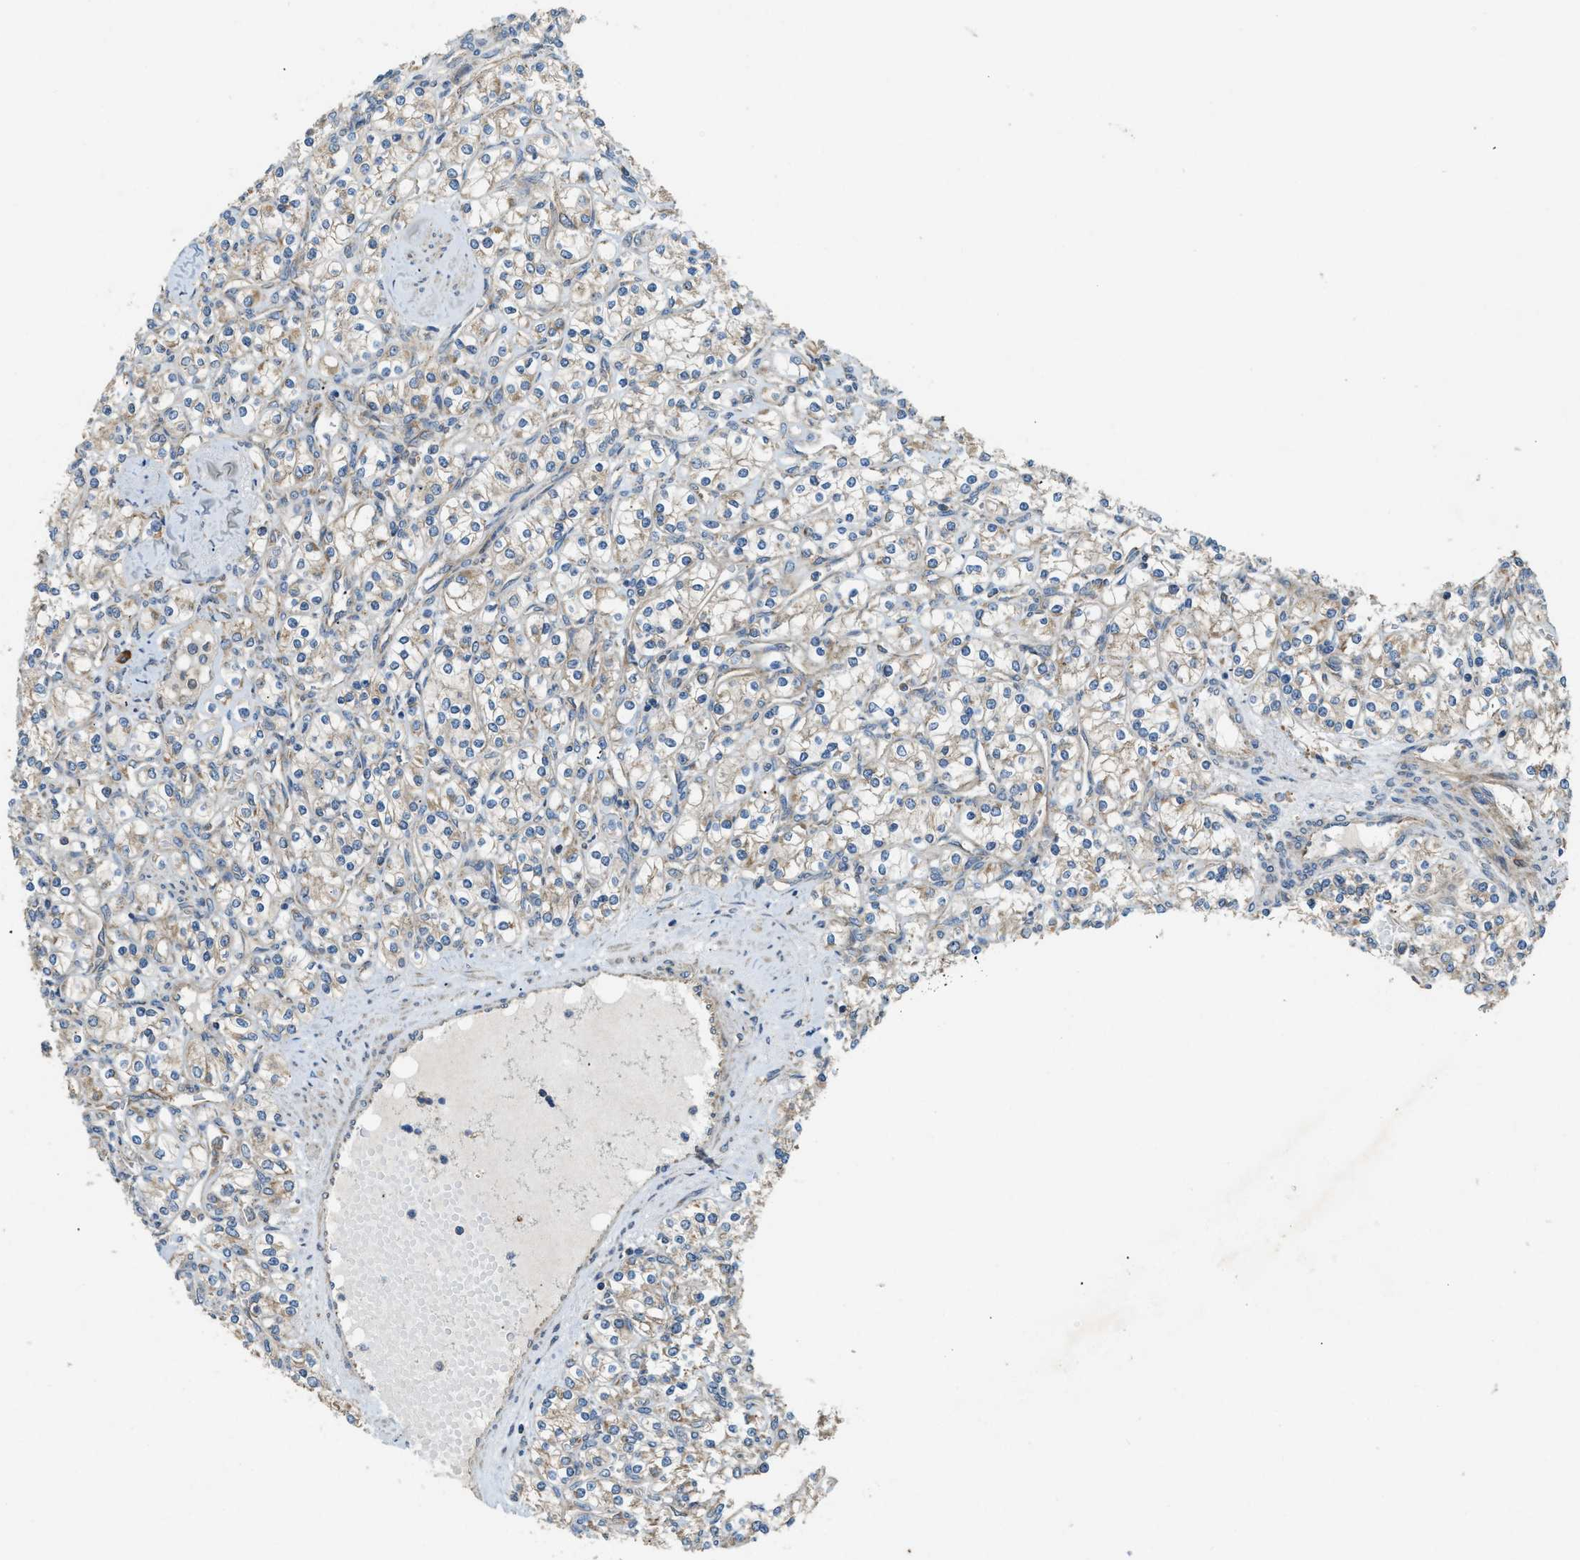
{"staining": {"intensity": "weak", "quantity": ">75%", "location": "cytoplasmic/membranous"}, "tissue": "renal cancer", "cell_type": "Tumor cells", "image_type": "cancer", "snomed": [{"axis": "morphology", "description": "Adenocarcinoma, NOS"}, {"axis": "topography", "description": "Kidney"}], "caption": "Weak cytoplasmic/membranous expression for a protein is appreciated in about >75% of tumor cells of adenocarcinoma (renal) using IHC.", "gene": "TMEM68", "patient": {"sex": "male", "age": 77}}